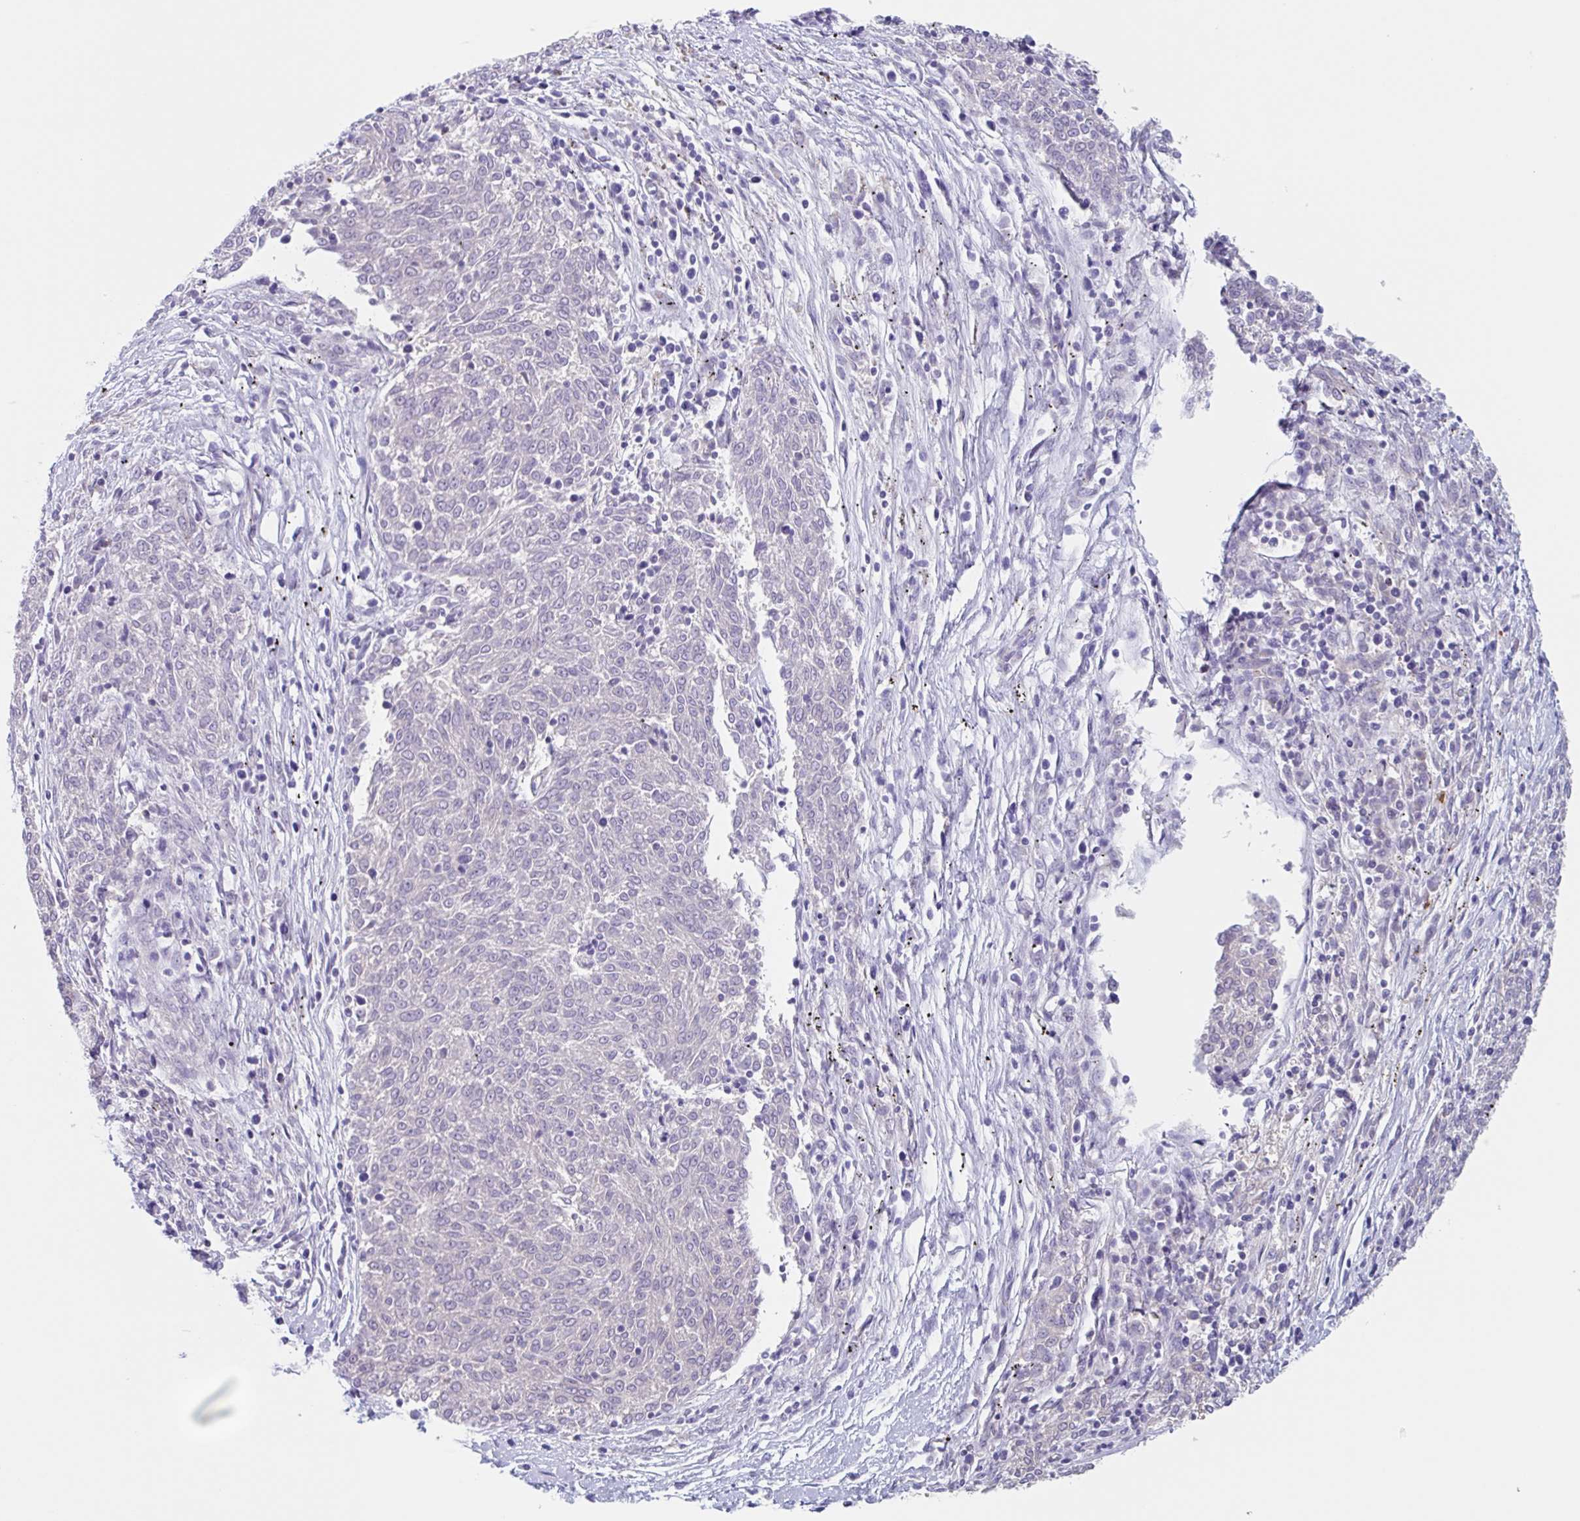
{"staining": {"intensity": "negative", "quantity": "none", "location": "none"}, "tissue": "melanoma", "cell_type": "Tumor cells", "image_type": "cancer", "snomed": [{"axis": "morphology", "description": "Malignant melanoma, NOS"}, {"axis": "topography", "description": "Skin"}], "caption": "This histopathology image is of malignant melanoma stained with IHC to label a protein in brown with the nuclei are counter-stained blue. There is no positivity in tumor cells.", "gene": "EHD4", "patient": {"sex": "female", "age": 72}}